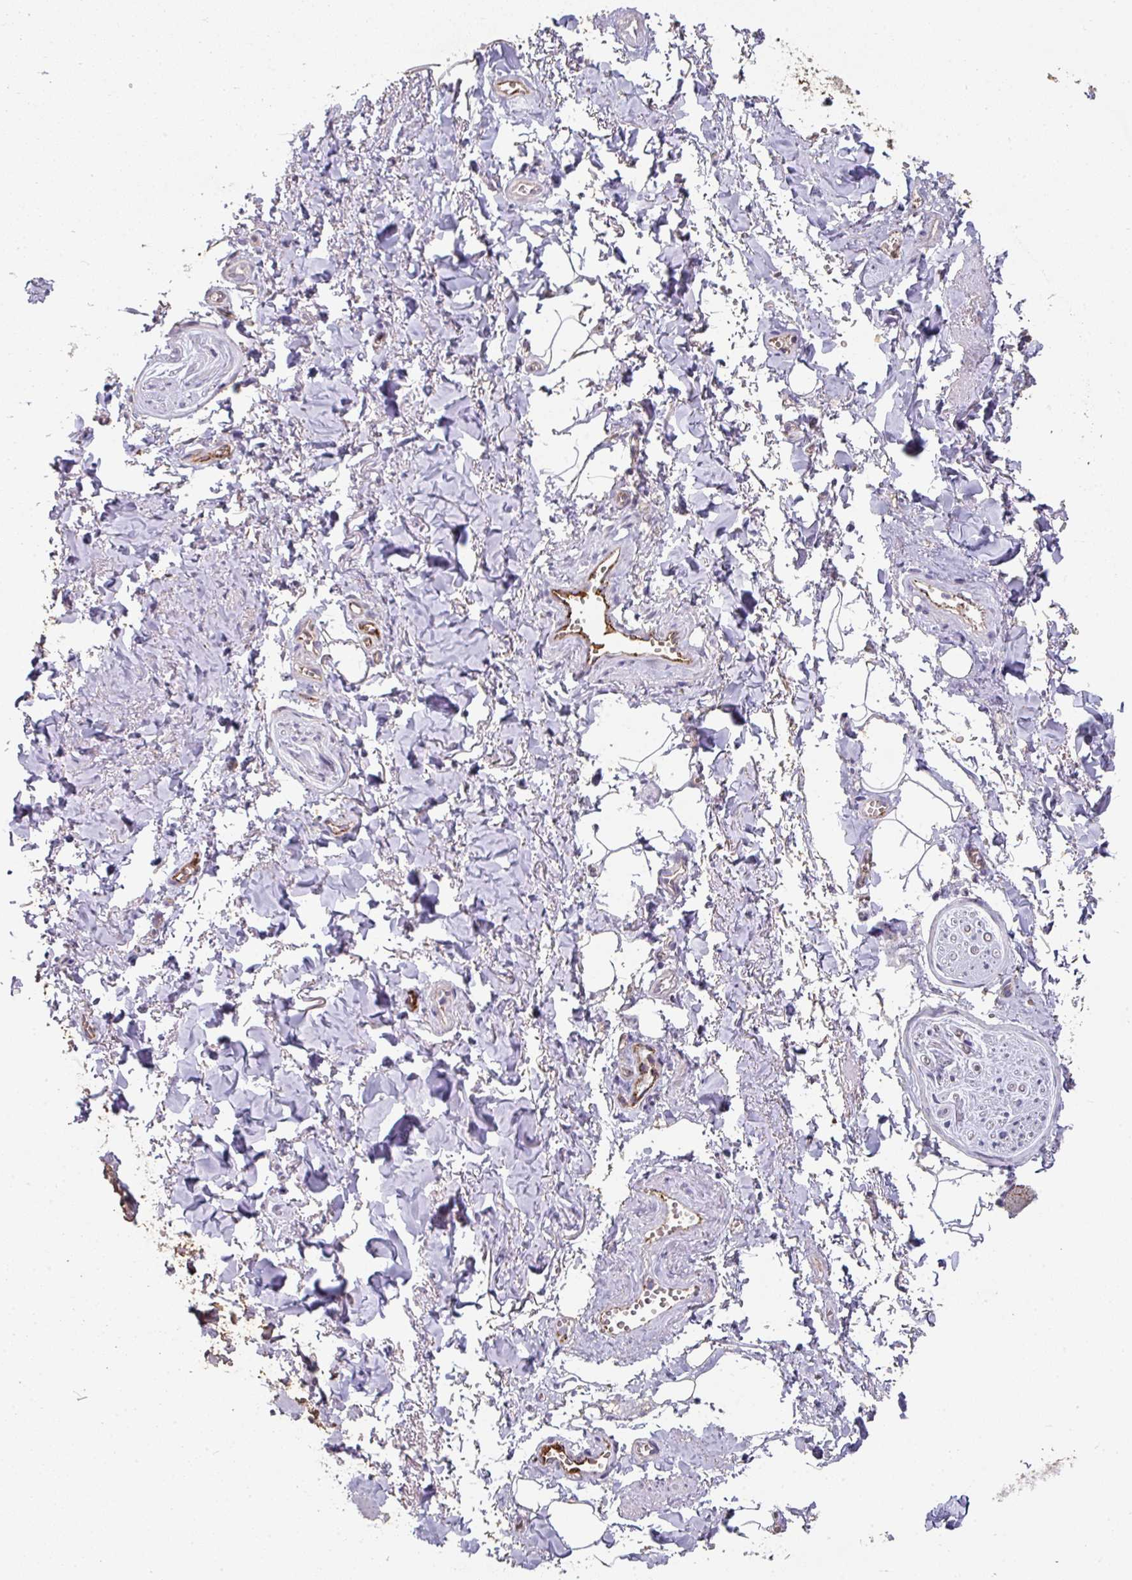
{"staining": {"intensity": "negative", "quantity": "none", "location": "none"}, "tissue": "adipose tissue", "cell_type": "Adipocytes", "image_type": "normal", "snomed": [{"axis": "morphology", "description": "Normal tissue, NOS"}, {"axis": "topography", "description": "Vulva"}, {"axis": "topography", "description": "Vagina"}, {"axis": "topography", "description": "Peripheral nerve tissue"}], "caption": "Protein analysis of normal adipose tissue shows no significant expression in adipocytes.", "gene": "SIDT2", "patient": {"sex": "female", "age": 66}}